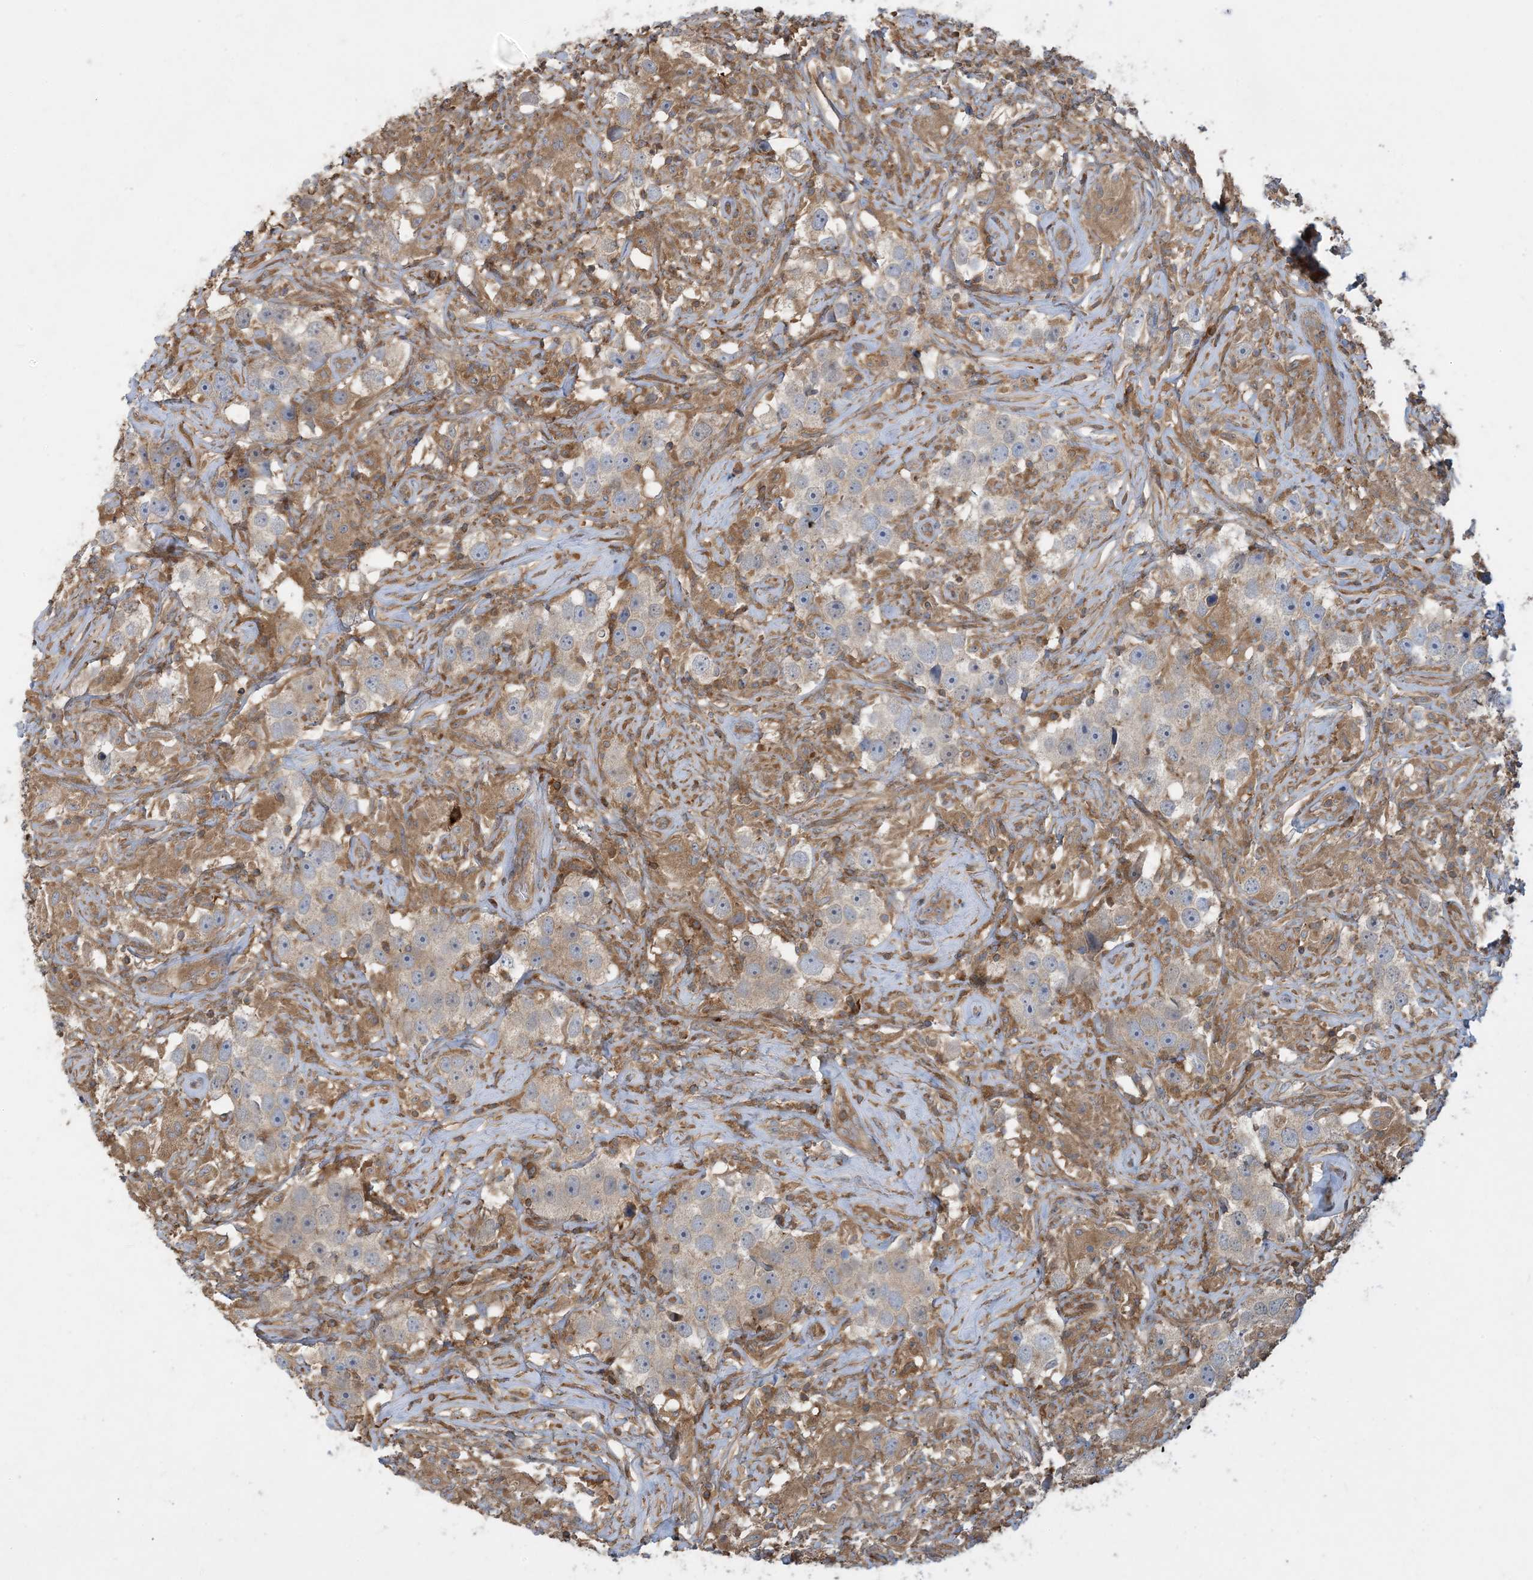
{"staining": {"intensity": "moderate", "quantity": ">75%", "location": "cytoplasmic/membranous"}, "tissue": "testis cancer", "cell_type": "Tumor cells", "image_type": "cancer", "snomed": [{"axis": "morphology", "description": "Seminoma, NOS"}, {"axis": "topography", "description": "Testis"}], "caption": "Protein staining exhibits moderate cytoplasmic/membranous staining in about >75% of tumor cells in seminoma (testis).", "gene": "SFMBT2", "patient": {"sex": "male", "age": 49}}